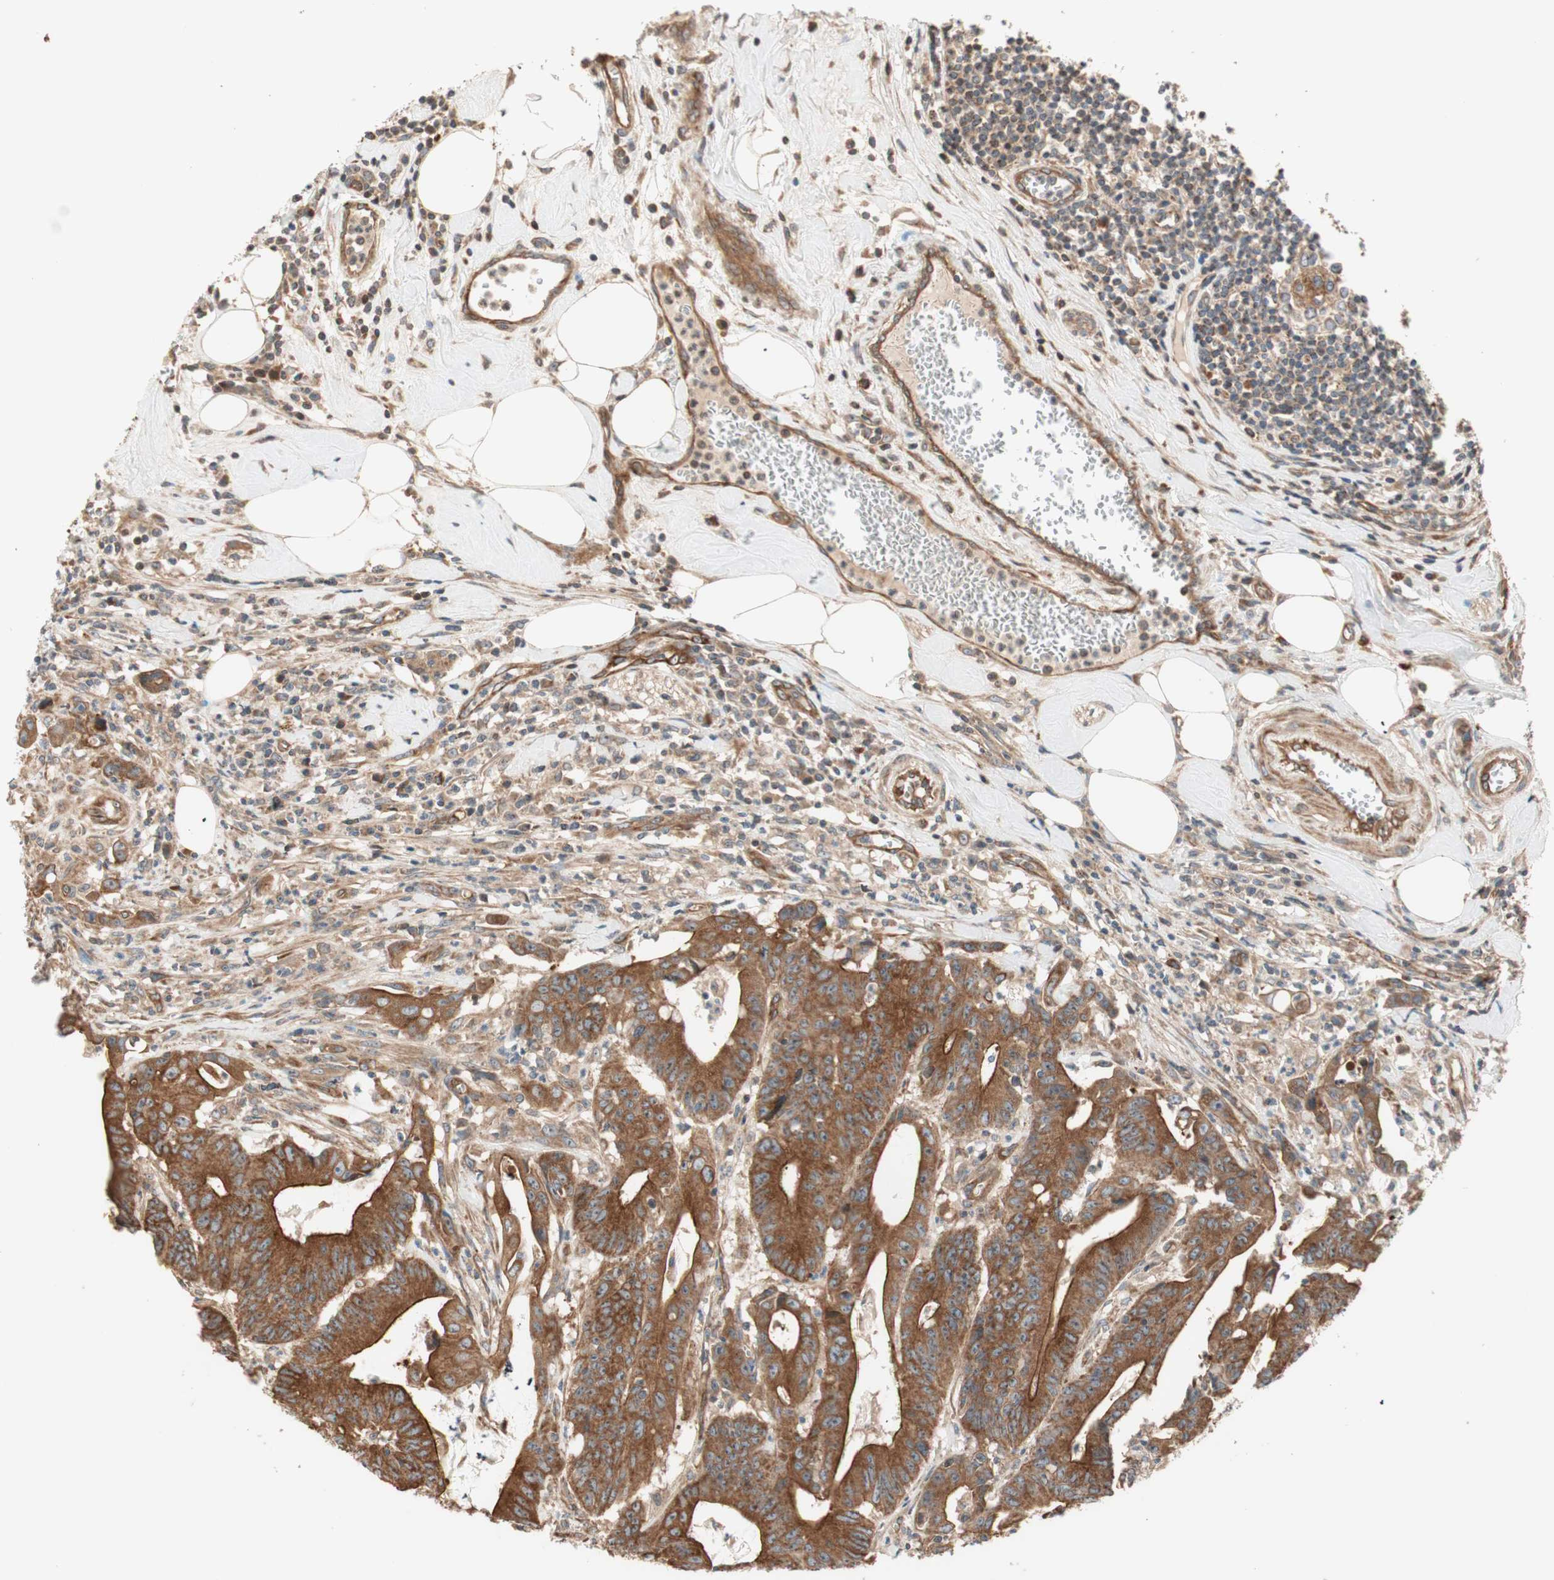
{"staining": {"intensity": "strong", "quantity": ">75%", "location": "cytoplasmic/membranous"}, "tissue": "colorectal cancer", "cell_type": "Tumor cells", "image_type": "cancer", "snomed": [{"axis": "morphology", "description": "Adenocarcinoma, NOS"}, {"axis": "topography", "description": "Colon"}], "caption": "Immunohistochemistry (IHC) (DAB (3,3'-diaminobenzidine)) staining of human adenocarcinoma (colorectal) exhibits strong cytoplasmic/membranous protein expression in about >75% of tumor cells.", "gene": "CTTNBP2NL", "patient": {"sex": "male", "age": 45}}